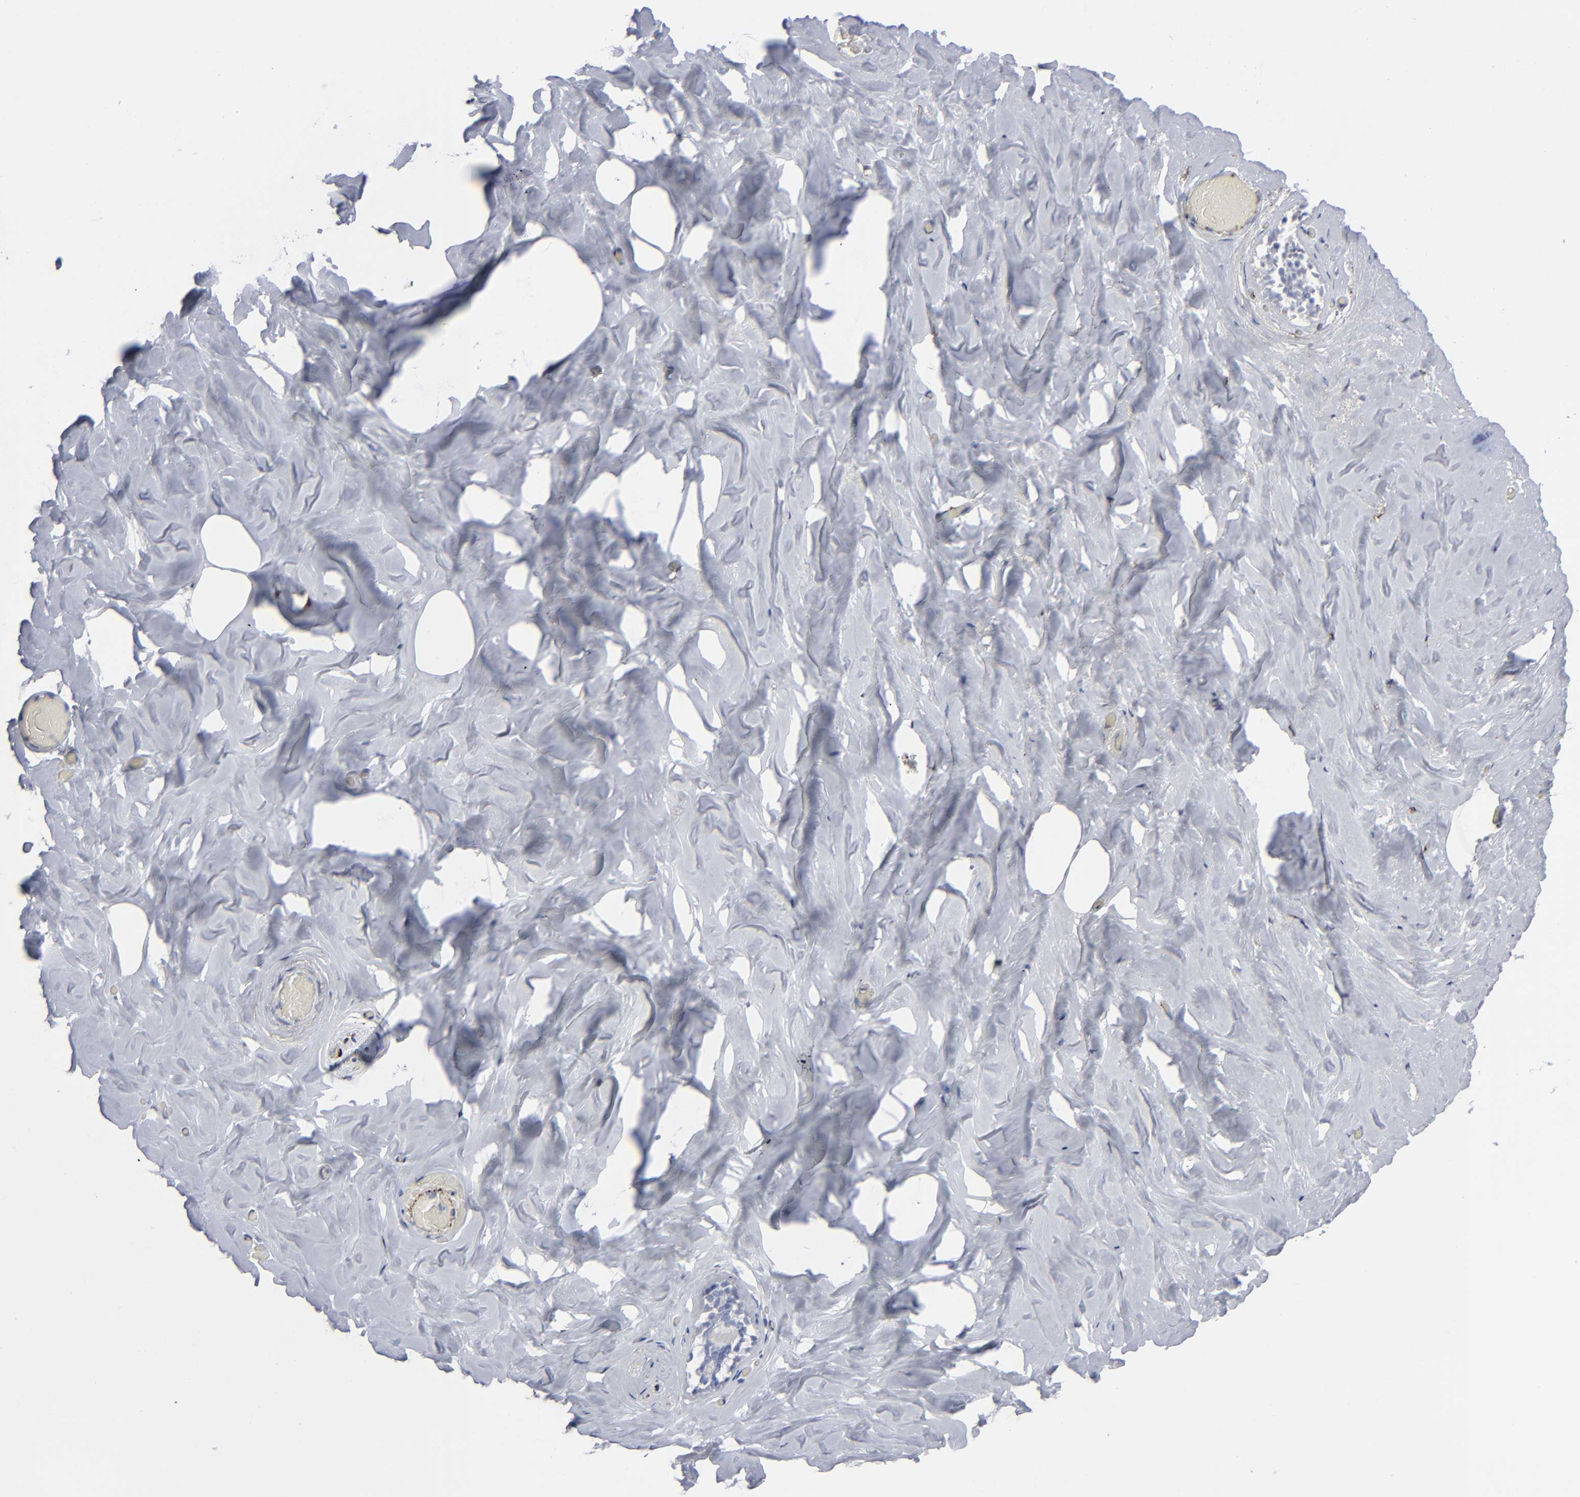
{"staining": {"intensity": "negative", "quantity": "none", "location": "none"}, "tissue": "breast", "cell_type": "Adipocytes", "image_type": "normal", "snomed": [{"axis": "morphology", "description": "Normal tissue, NOS"}, {"axis": "topography", "description": "Breast"}], "caption": "A histopathology image of human breast is negative for staining in adipocytes. Brightfield microscopy of IHC stained with DAB (brown) and hematoxylin (blue), captured at high magnification.", "gene": "SPARC", "patient": {"sex": "female", "age": 75}}